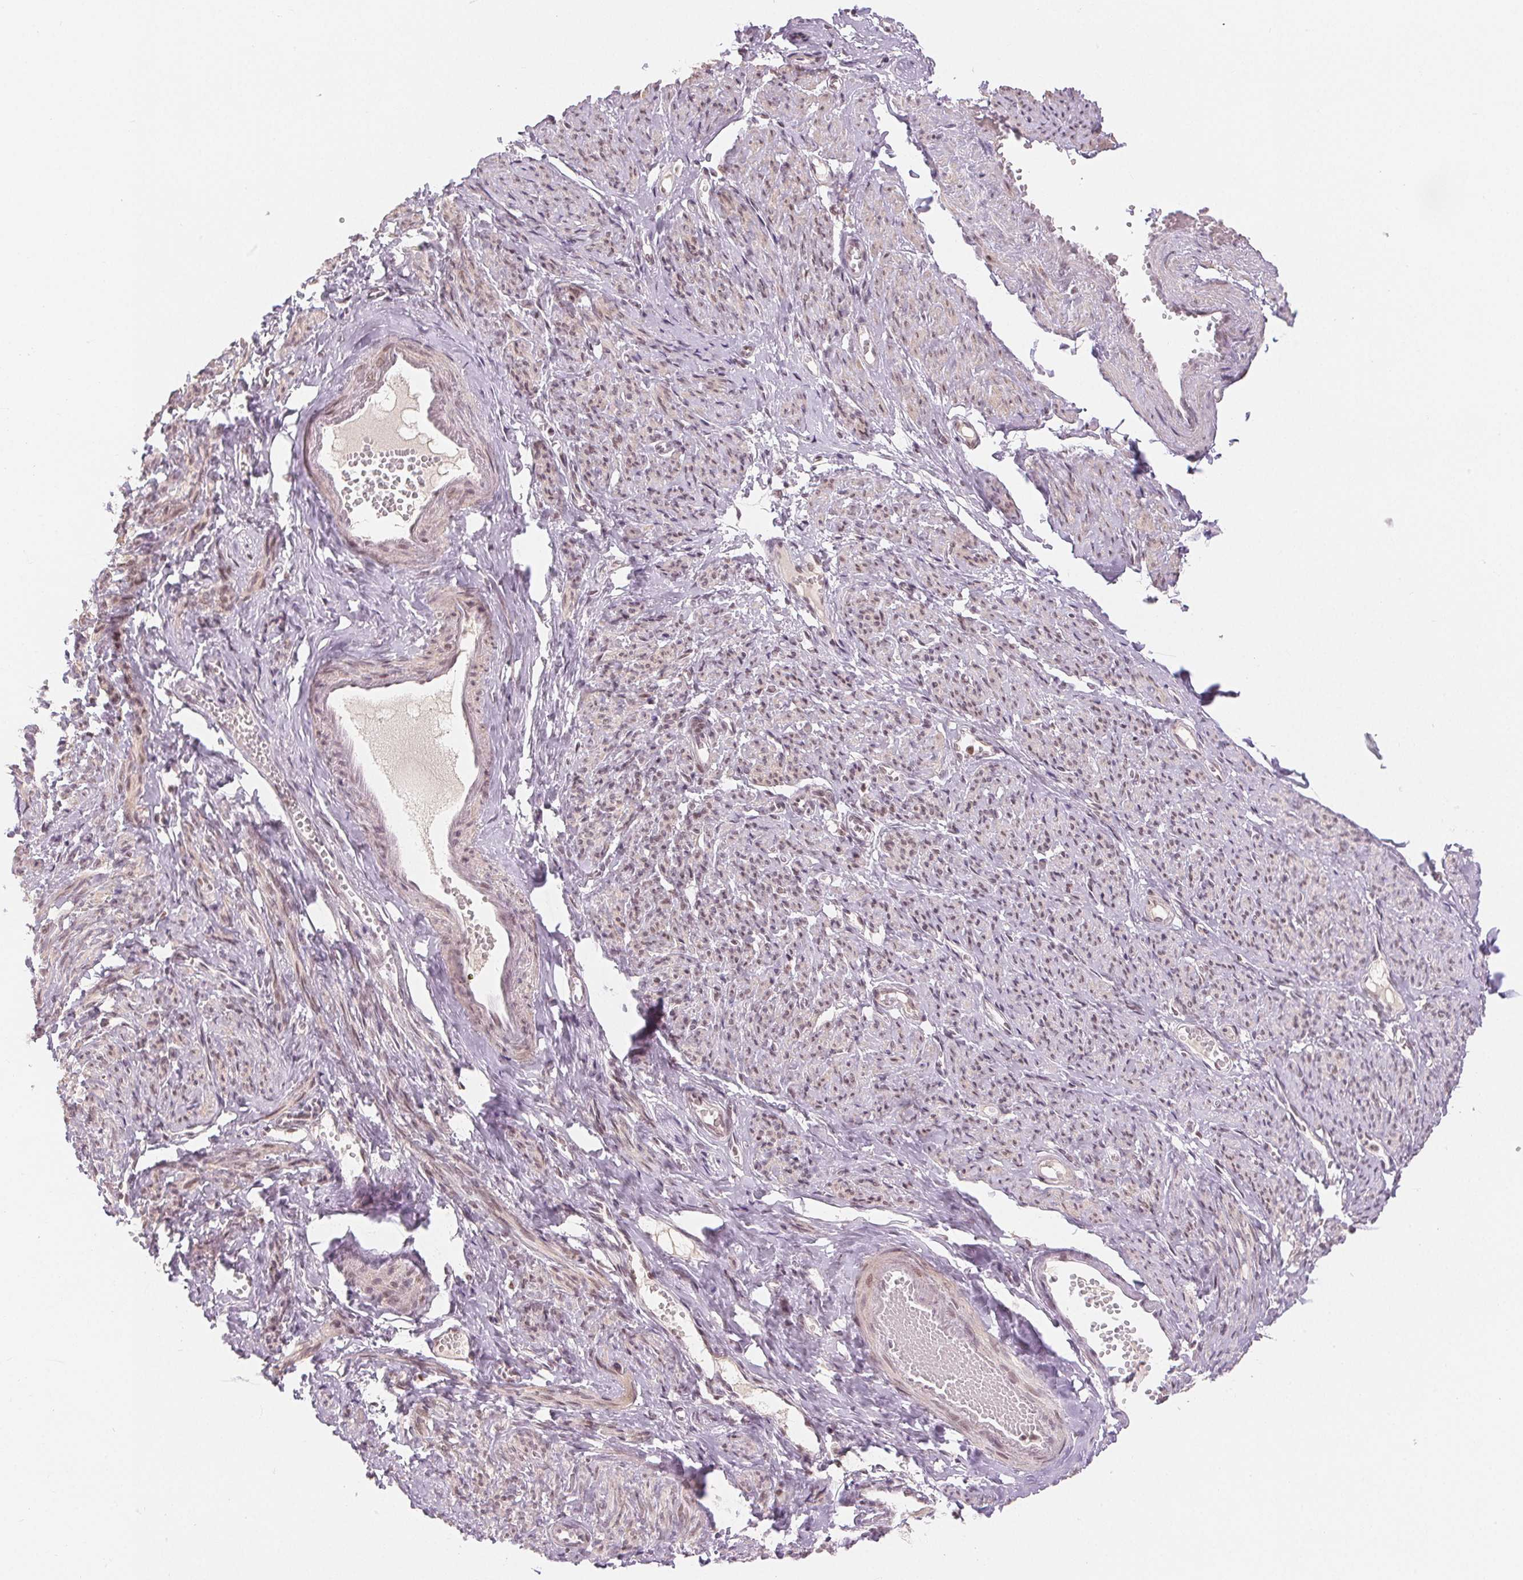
{"staining": {"intensity": "weak", "quantity": ">75%", "location": "cytoplasmic/membranous,nuclear"}, "tissue": "smooth muscle", "cell_type": "Smooth muscle cells", "image_type": "normal", "snomed": [{"axis": "morphology", "description": "Normal tissue, NOS"}, {"axis": "topography", "description": "Smooth muscle"}], "caption": "Smooth muscle cells exhibit weak cytoplasmic/membranous,nuclear positivity in about >75% of cells in normal smooth muscle.", "gene": "DEK", "patient": {"sex": "female", "age": 65}}